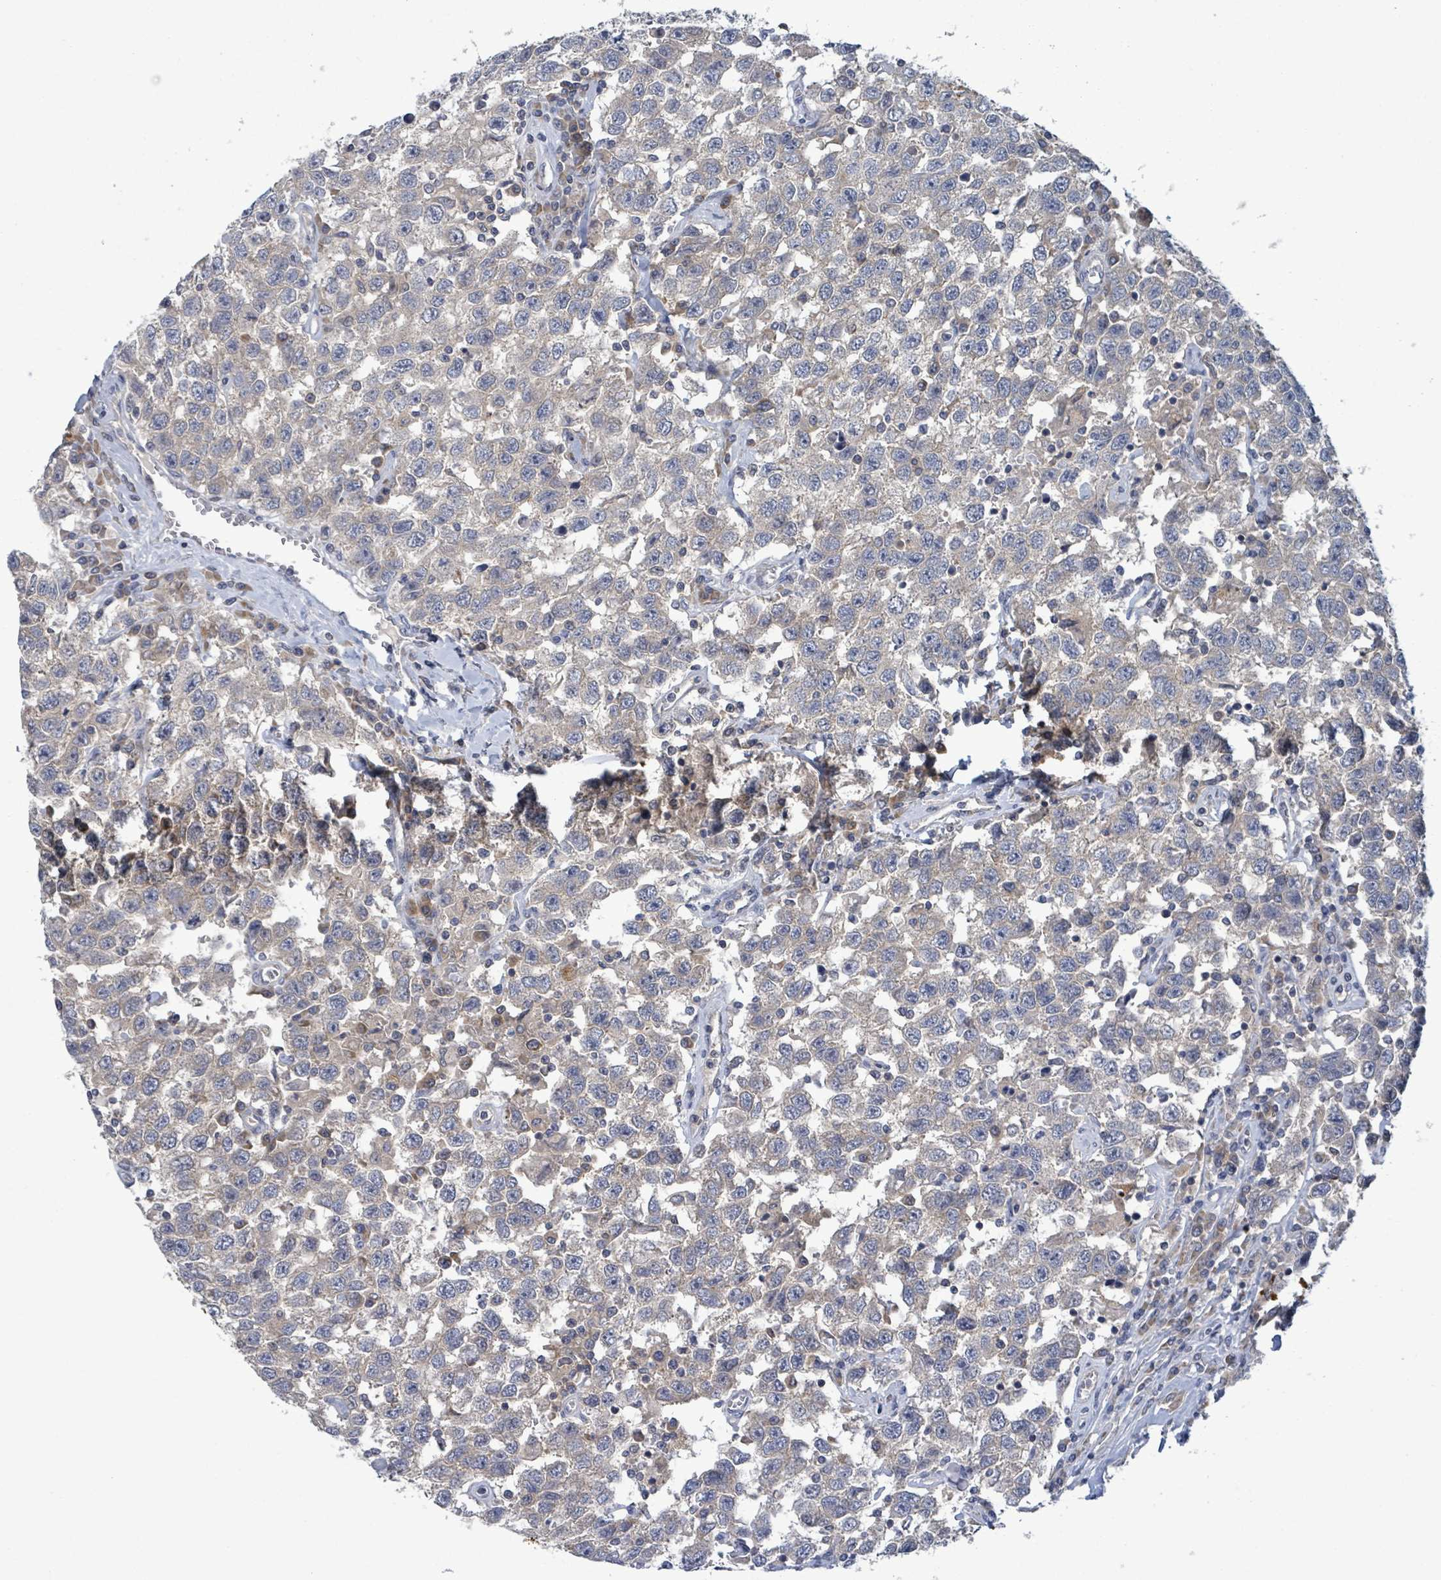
{"staining": {"intensity": "negative", "quantity": "none", "location": "none"}, "tissue": "testis cancer", "cell_type": "Tumor cells", "image_type": "cancer", "snomed": [{"axis": "morphology", "description": "Seminoma, NOS"}, {"axis": "topography", "description": "Testis"}], "caption": "Seminoma (testis) stained for a protein using IHC reveals no expression tumor cells.", "gene": "SERPINE3", "patient": {"sex": "male", "age": 41}}